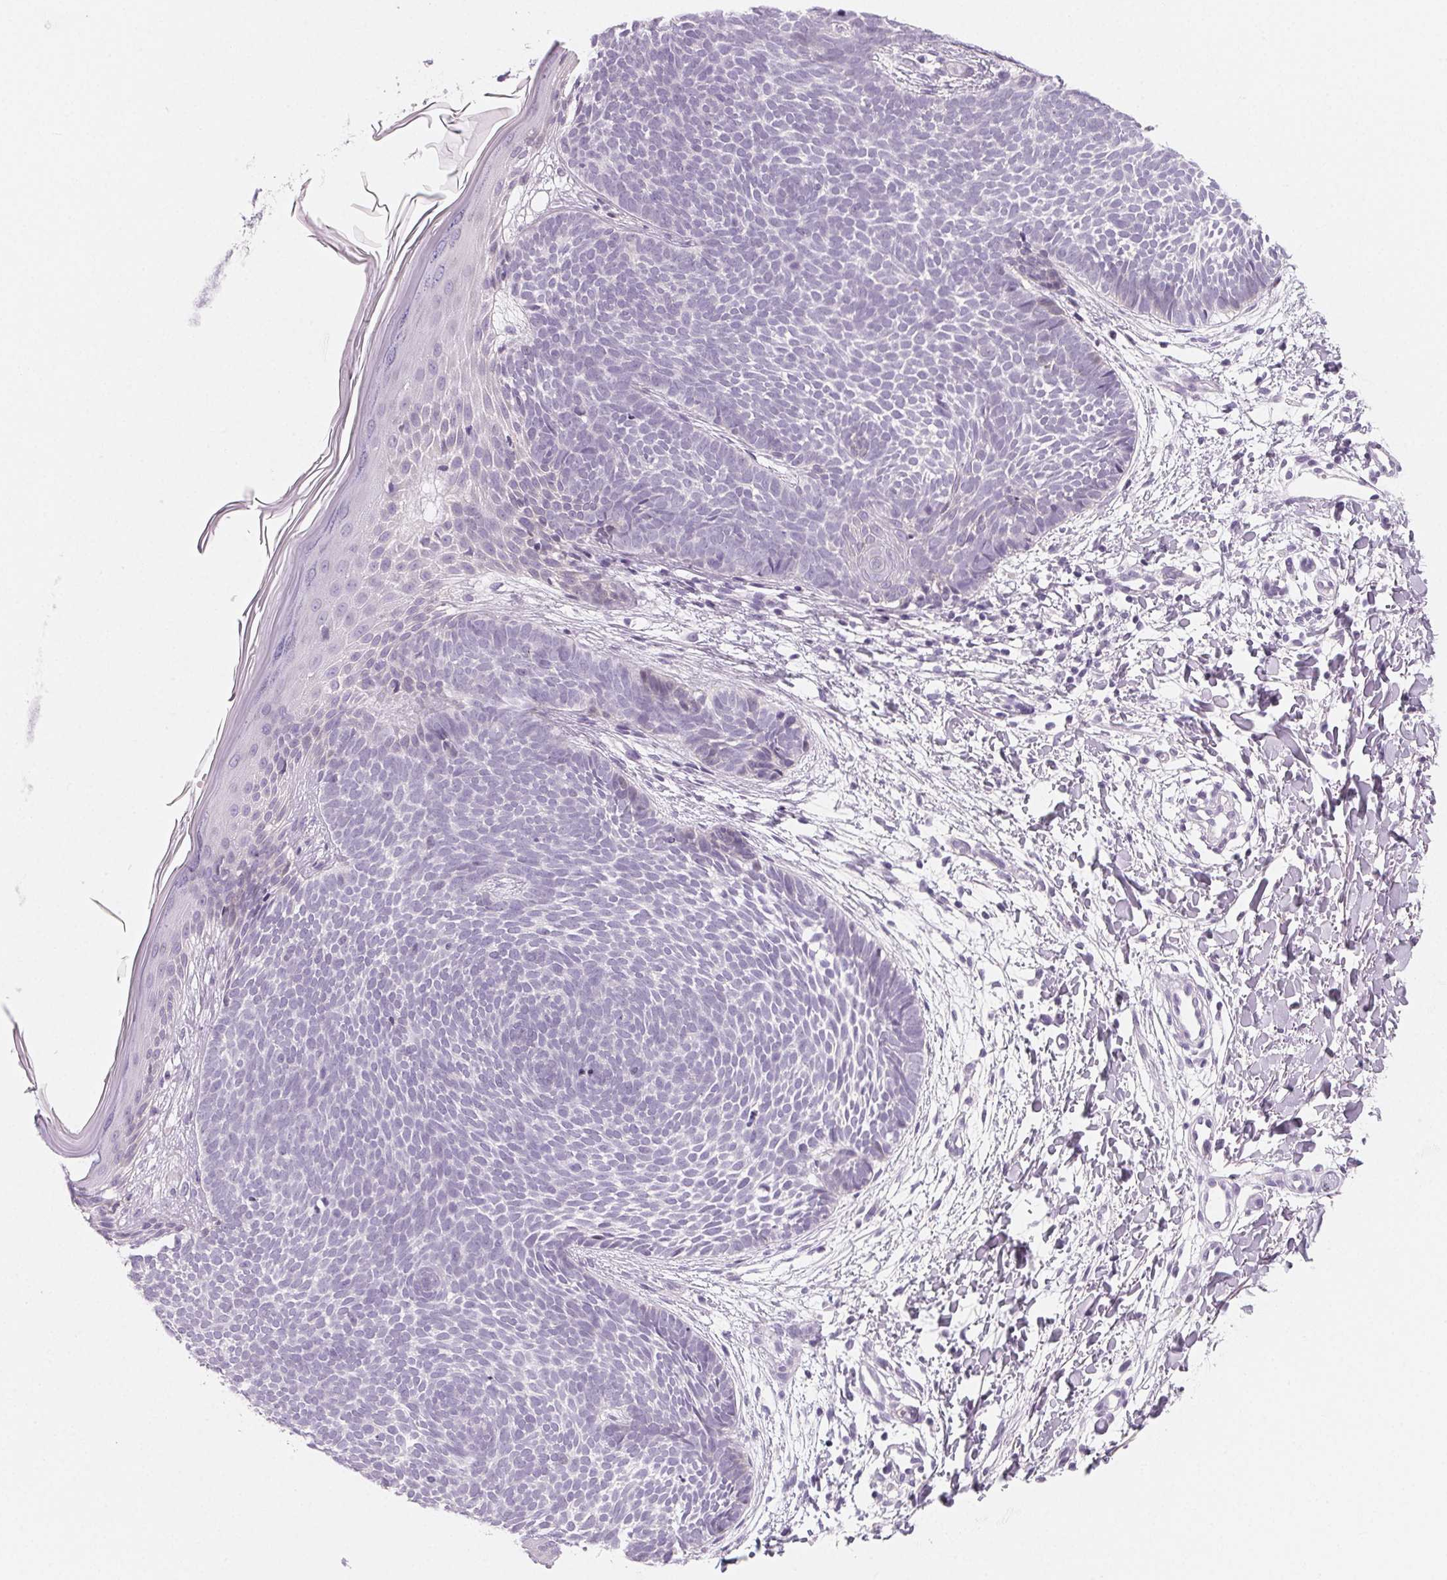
{"staining": {"intensity": "negative", "quantity": "none", "location": "none"}, "tissue": "skin cancer", "cell_type": "Tumor cells", "image_type": "cancer", "snomed": [{"axis": "morphology", "description": "Basal cell carcinoma"}, {"axis": "topography", "description": "Skin"}], "caption": "The histopathology image reveals no staining of tumor cells in skin cancer (basal cell carcinoma).", "gene": "SH3GL2", "patient": {"sex": "female", "age": 51}}